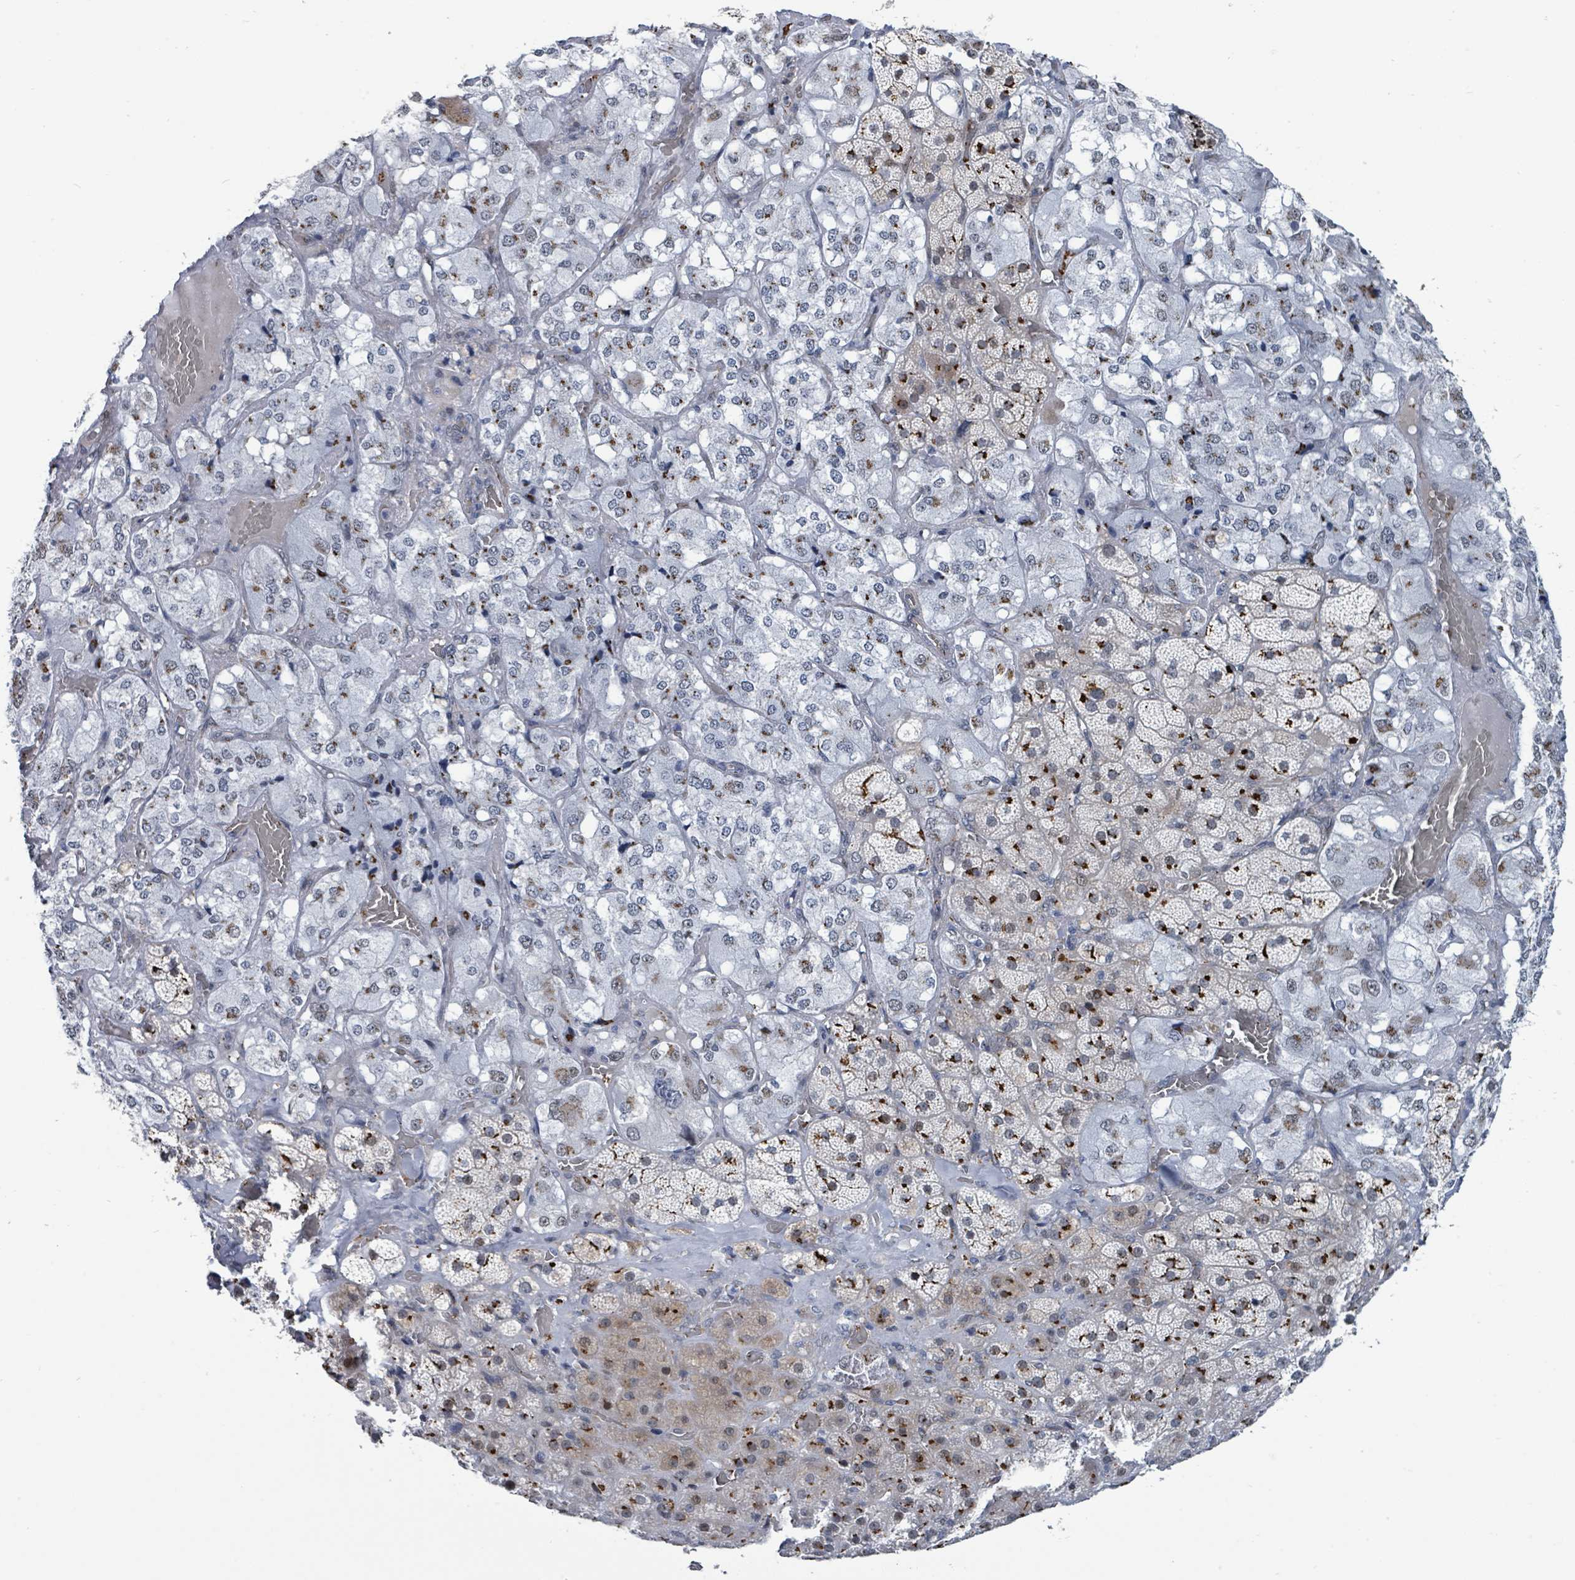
{"staining": {"intensity": "strong", "quantity": "25%-75%", "location": "cytoplasmic/membranous"}, "tissue": "adrenal gland", "cell_type": "Glandular cells", "image_type": "normal", "snomed": [{"axis": "morphology", "description": "Normal tissue, NOS"}, {"axis": "topography", "description": "Adrenal gland"}], "caption": "A histopathology image showing strong cytoplasmic/membranous expression in approximately 25%-75% of glandular cells in benign adrenal gland, as visualized by brown immunohistochemical staining.", "gene": "DCAF5", "patient": {"sex": "male", "age": 57}}